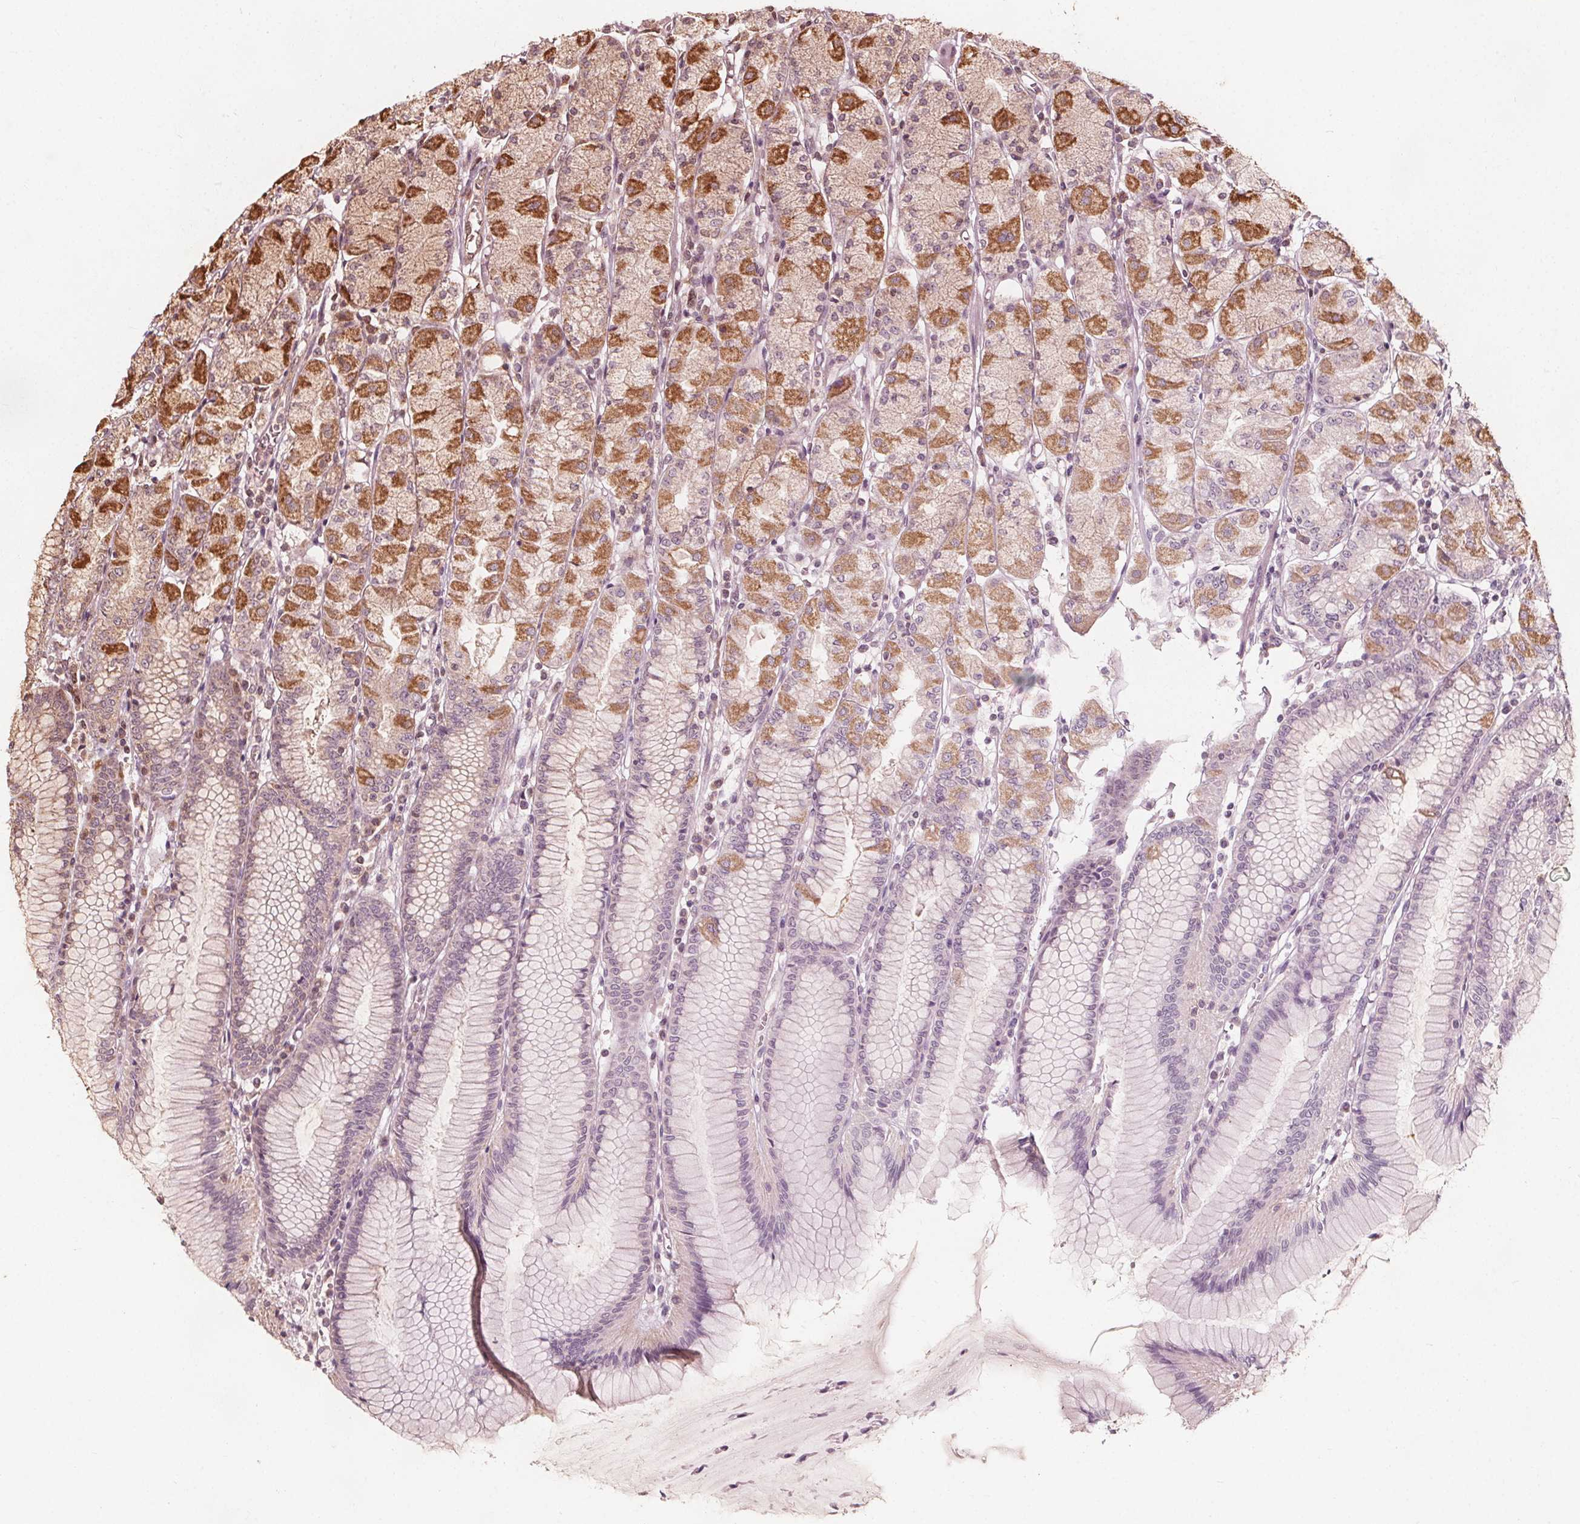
{"staining": {"intensity": "moderate", "quantity": "25%-75%", "location": "cytoplasmic/membranous"}, "tissue": "stomach", "cell_type": "Glandular cells", "image_type": "normal", "snomed": [{"axis": "morphology", "description": "Normal tissue, NOS"}, {"axis": "topography", "description": "Stomach, upper"}], "caption": "Glandular cells display moderate cytoplasmic/membranous staining in approximately 25%-75% of cells in unremarkable stomach.", "gene": "AIP", "patient": {"sex": "male", "age": 69}}